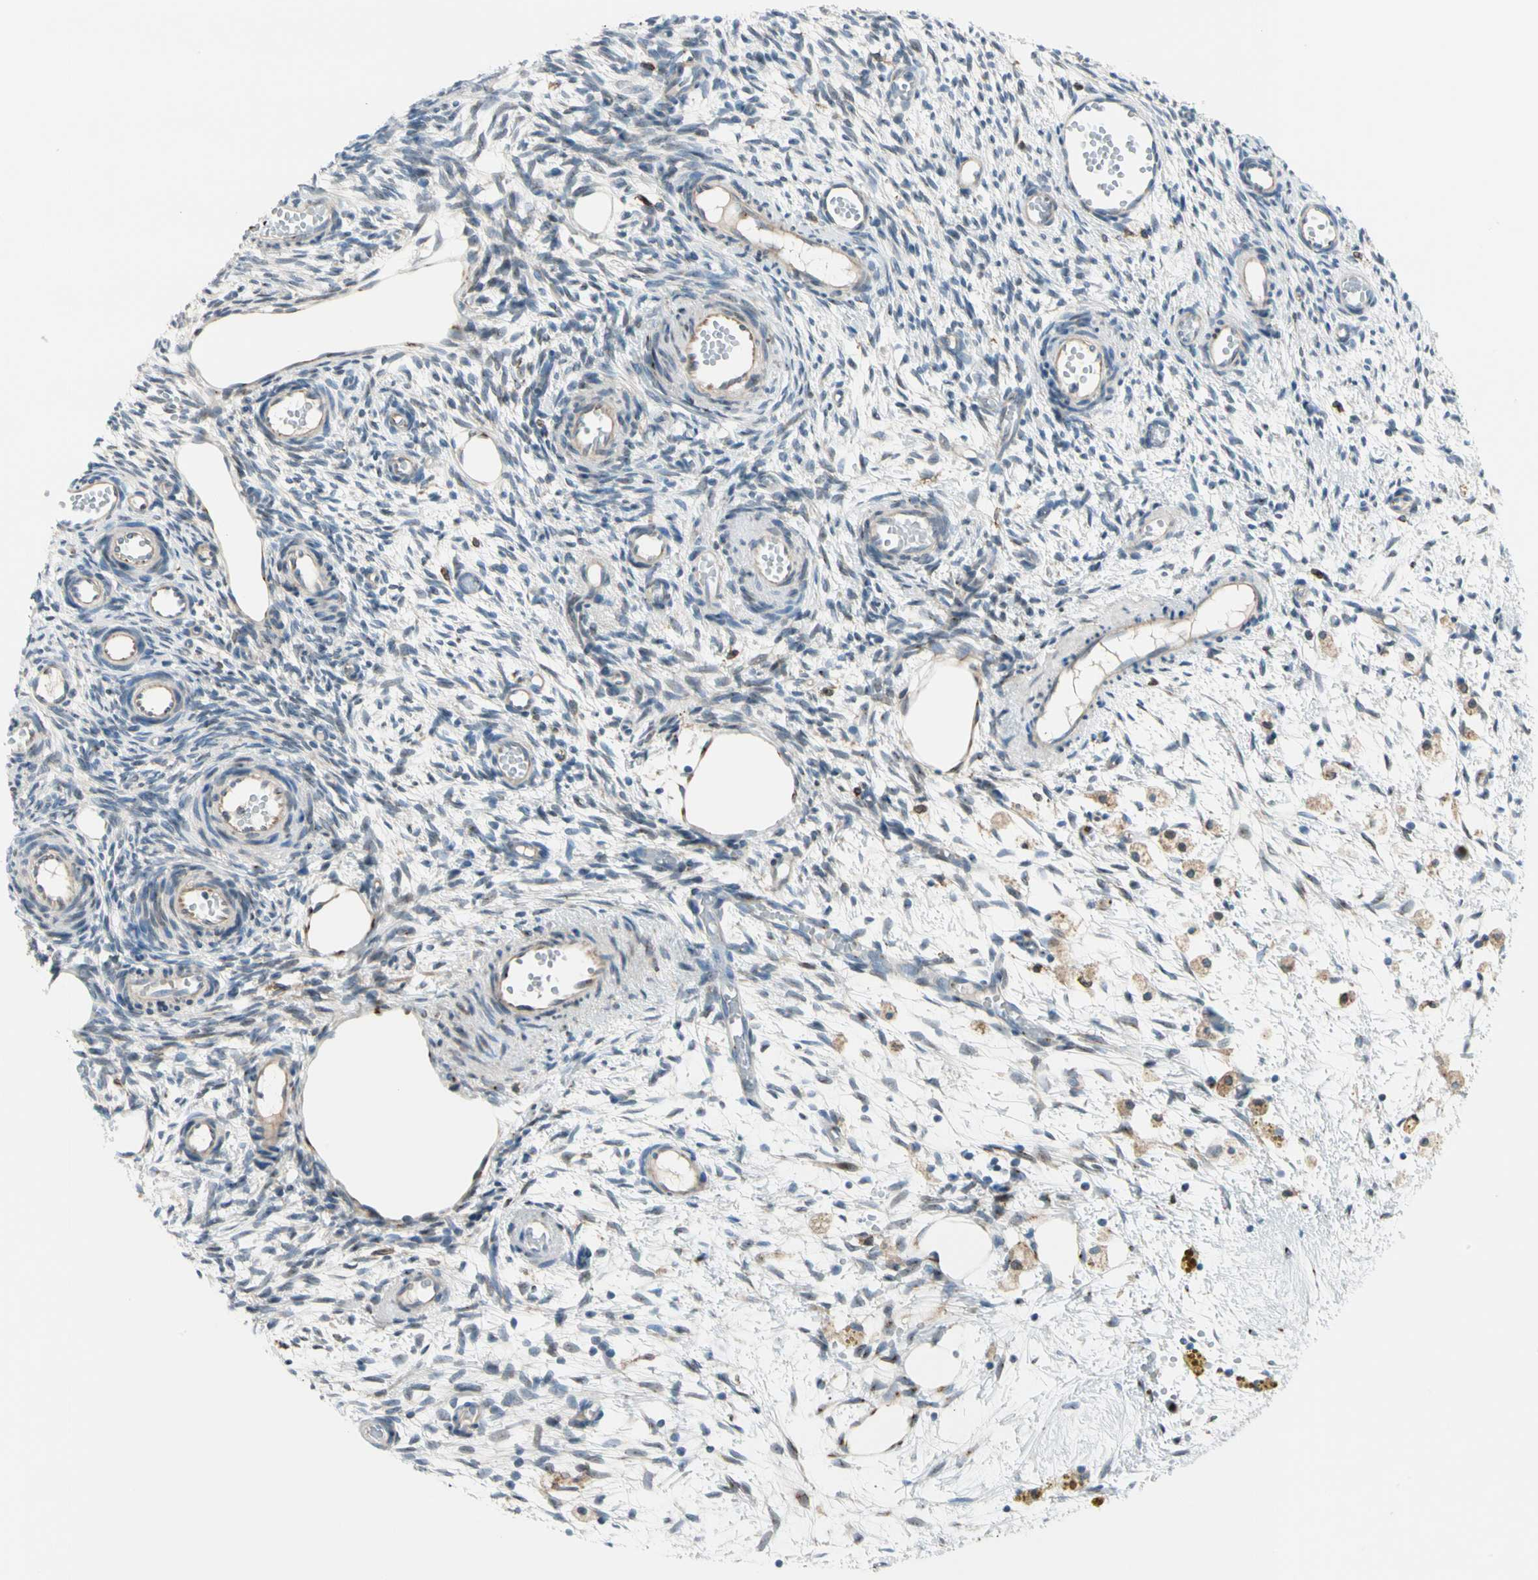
{"staining": {"intensity": "weak", "quantity": ">75%", "location": "cytoplasmic/membranous"}, "tissue": "ovary", "cell_type": "Ovarian stroma cells", "image_type": "normal", "snomed": [{"axis": "morphology", "description": "Normal tissue, NOS"}, {"axis": "topography", "description": "Ovary"}], "caption": "IHC (DAB) staining of benign ovary displays weak cytoplasmic/membranous protein positivity in about >75% of ovarian stroma cells. IHC stains the protein of interest in brown and the nuclei are stained blue.", "gene": "NUCB1", "patient": {"sex": "female", "age": 35}}